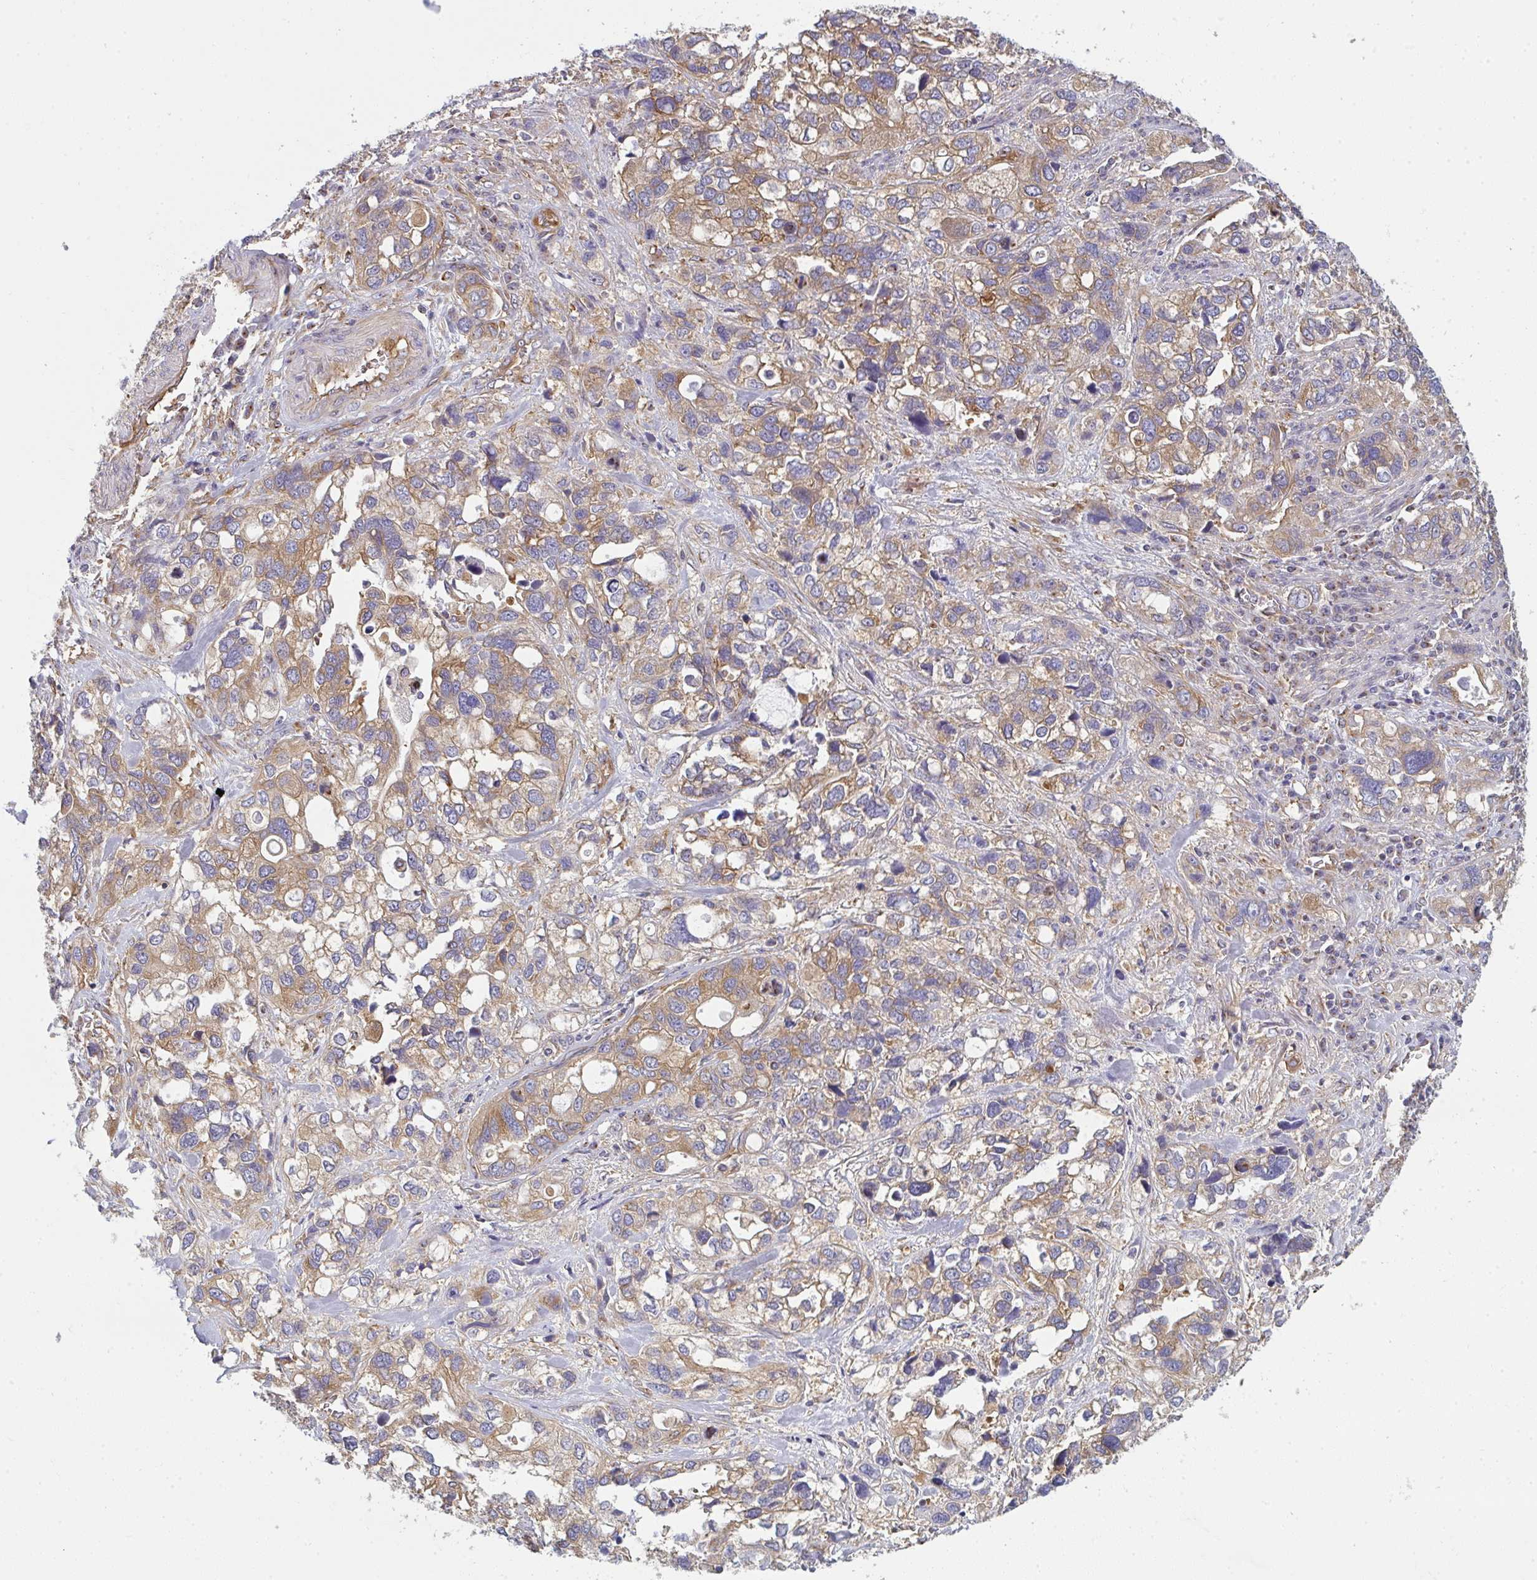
{"staining": {"intensity": "moderate", "quantity": ">75%", "location": "cytoplasmic/membranous"}, "tissue": "stomach cancer", "cell_type": "Tumor cells", "image_type": "cancer", "snomed": [{"axis": "morphology", "description": "Adenocarcinoma, NOS"}, {"axis": "topography", "description": "Stomach, upper"}], "caption": "Moderate cytoplasmic/membranous staining for a protein is appreciated in approximately >75% of tumor cells of stomach adenocarcinoma using immunohistochemistry.", "gene": "DYNC1I2", "patient": {"sex": "female", "age": 81}}